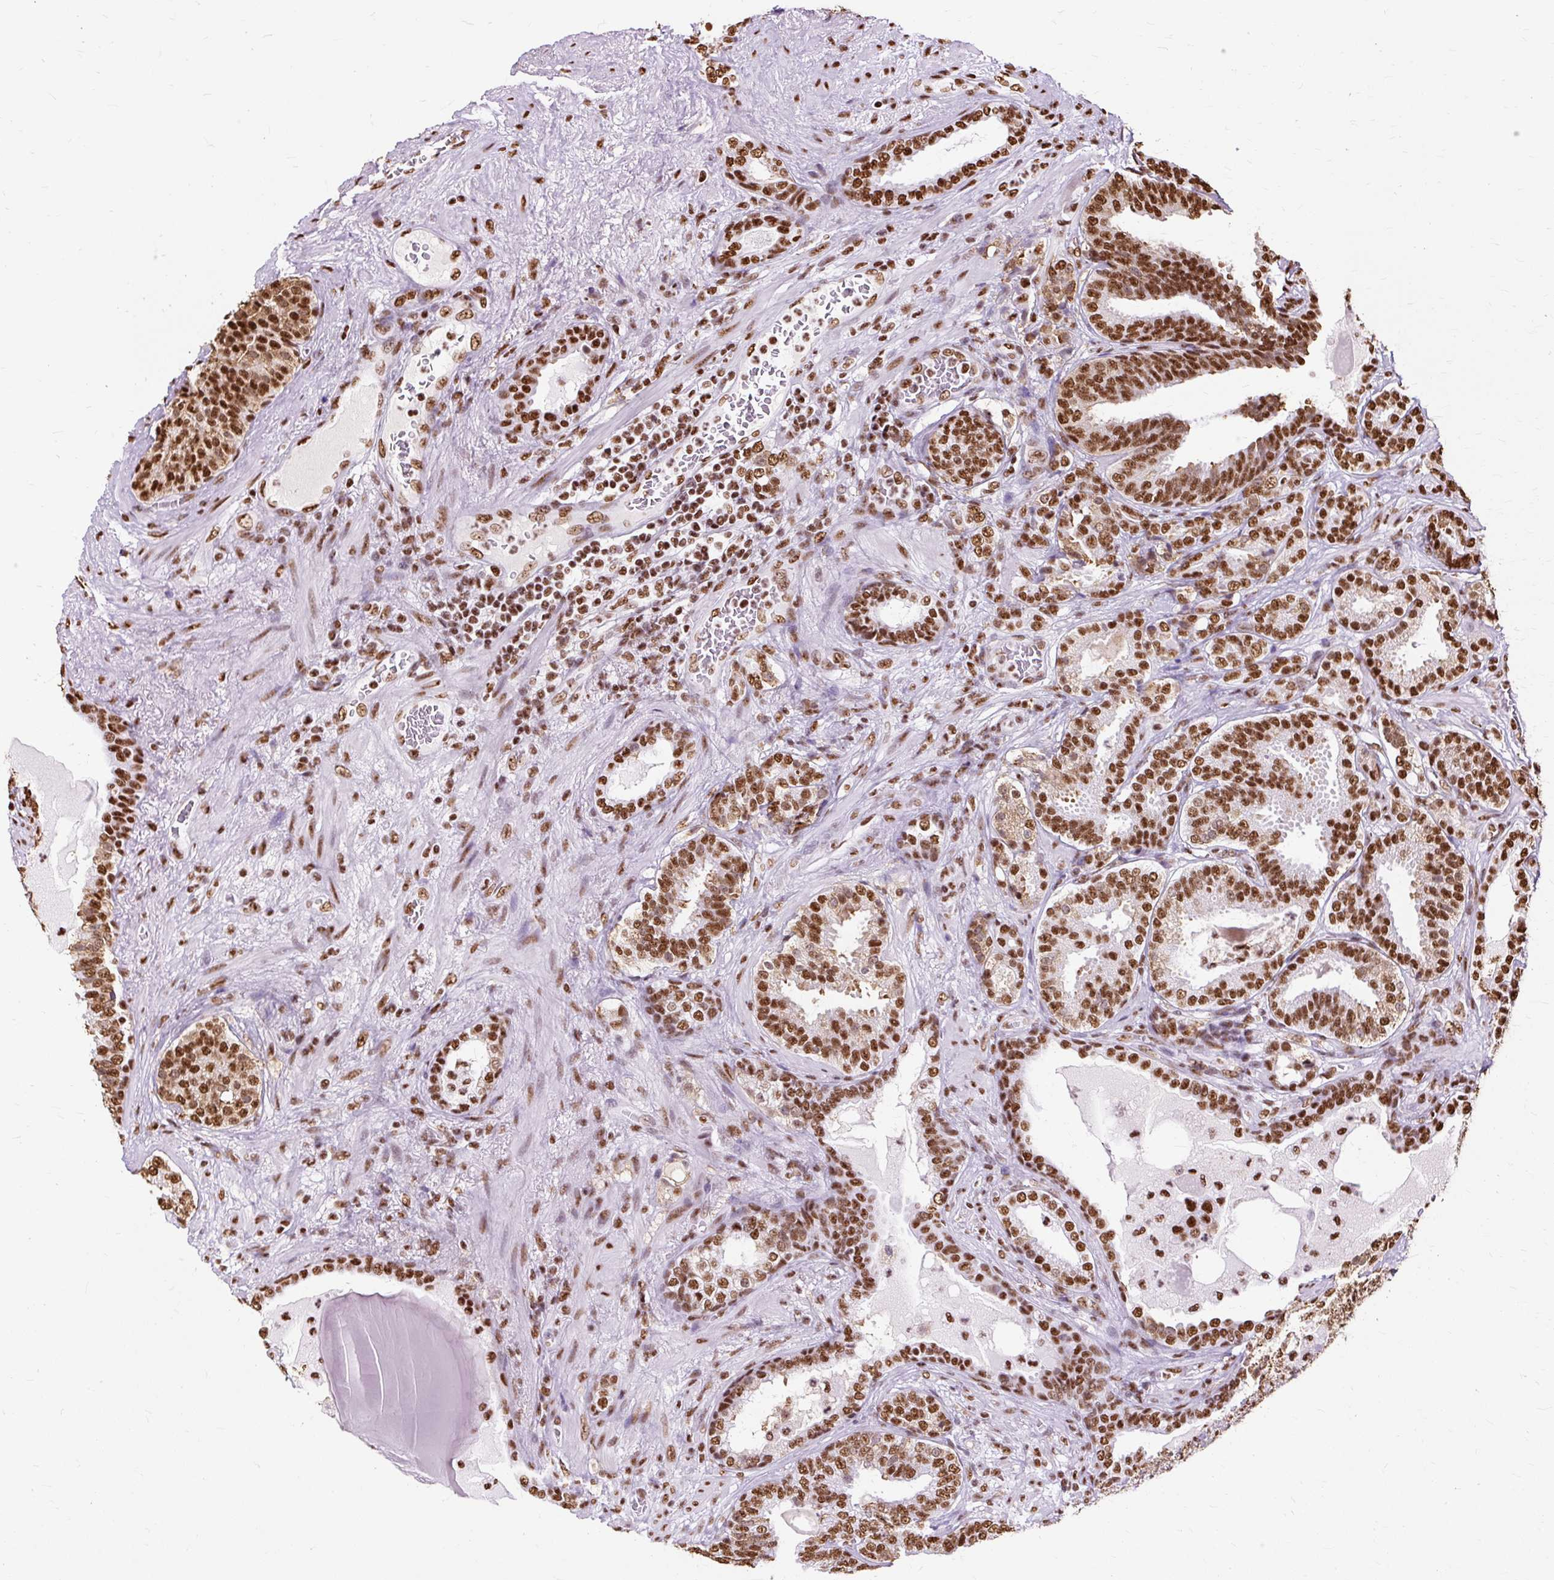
{"staining": {"intensity": "strong", "quantity": ">75%", "location": "nuclear"}, "tissue": "prostate cancer", "cell_type": "Tumor cells", "image_type": "cancer", "snomed": [{"axis": "morphology", "description": "Adenocarcinoma, High grade"}, {"axis": "topography", "description": "Prostate"}], "caption": "High-power microscopy captured an immunohistochemistry image of prostate cancer, revealing strong nuclear staining in approximately >75% of tumor cells. (DAB (3,3'-diaminobenzidine) IHC, brown staining for protein, blue staining for nuclei).", "gene": "XRCC6", "patient": {"sex": "male", "age": 65}}